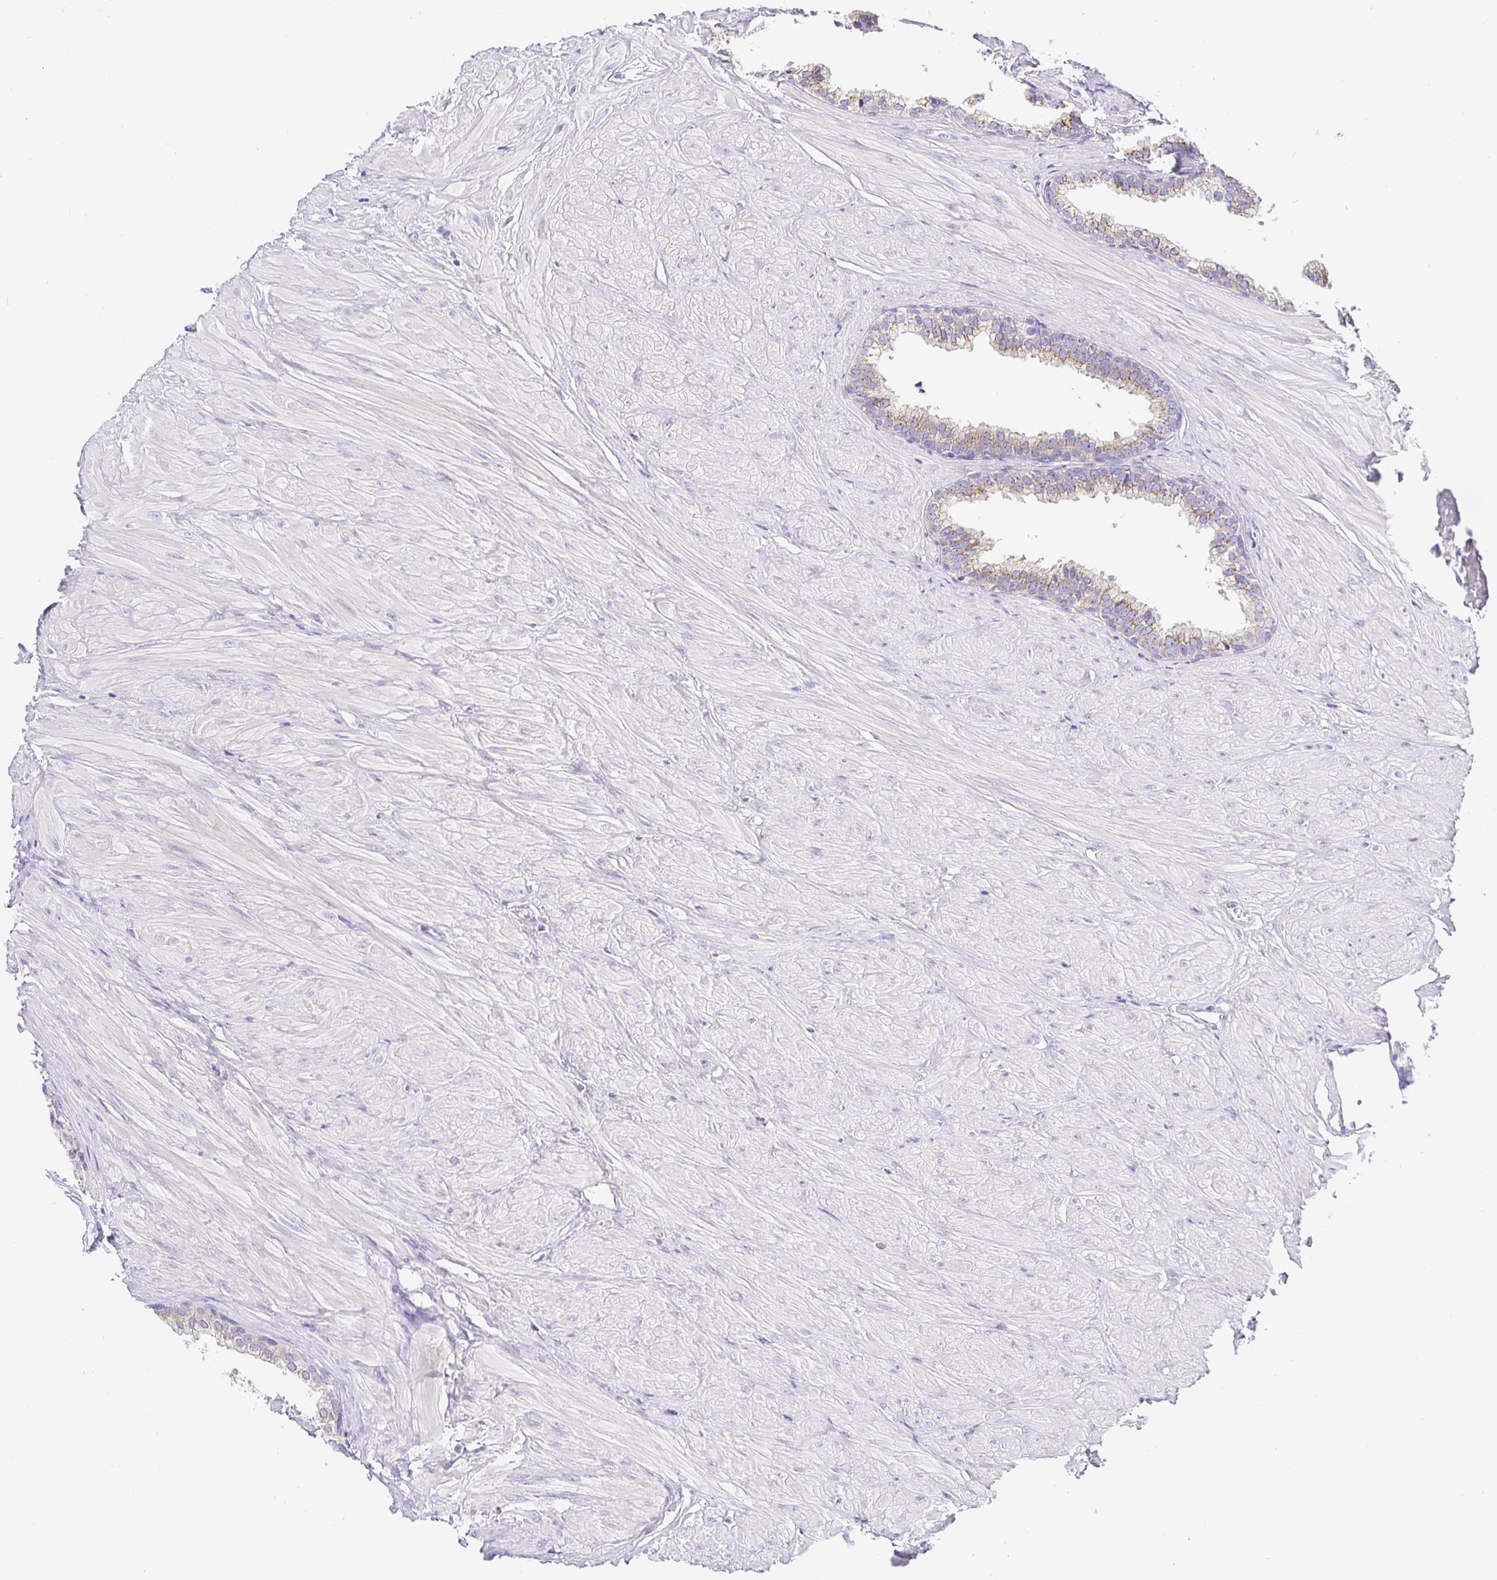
{"staining": {"intensity": "weak", "quantity": "25%-75%", "location": "cytoplasmic/membranous"}, "tissue": "prostate", "cell_type": "Glandular cells", "image_type": "normal", "snomed": [{"axis": "morphology", "description": "Normal tissue, NOS"}, {"axis": "topography", "description": "Prostate"}, {"axis": "topography", "description": "Peripheral nerve tissue"}], "caption": "This micrograph reveals IHC staining of normal human prostate, with low weak cytoplasmic/membranous expression in about 25%-75% of glandular cells.", "gene": "OPALIN", "patient": {"sex": "male", "age": 55}}